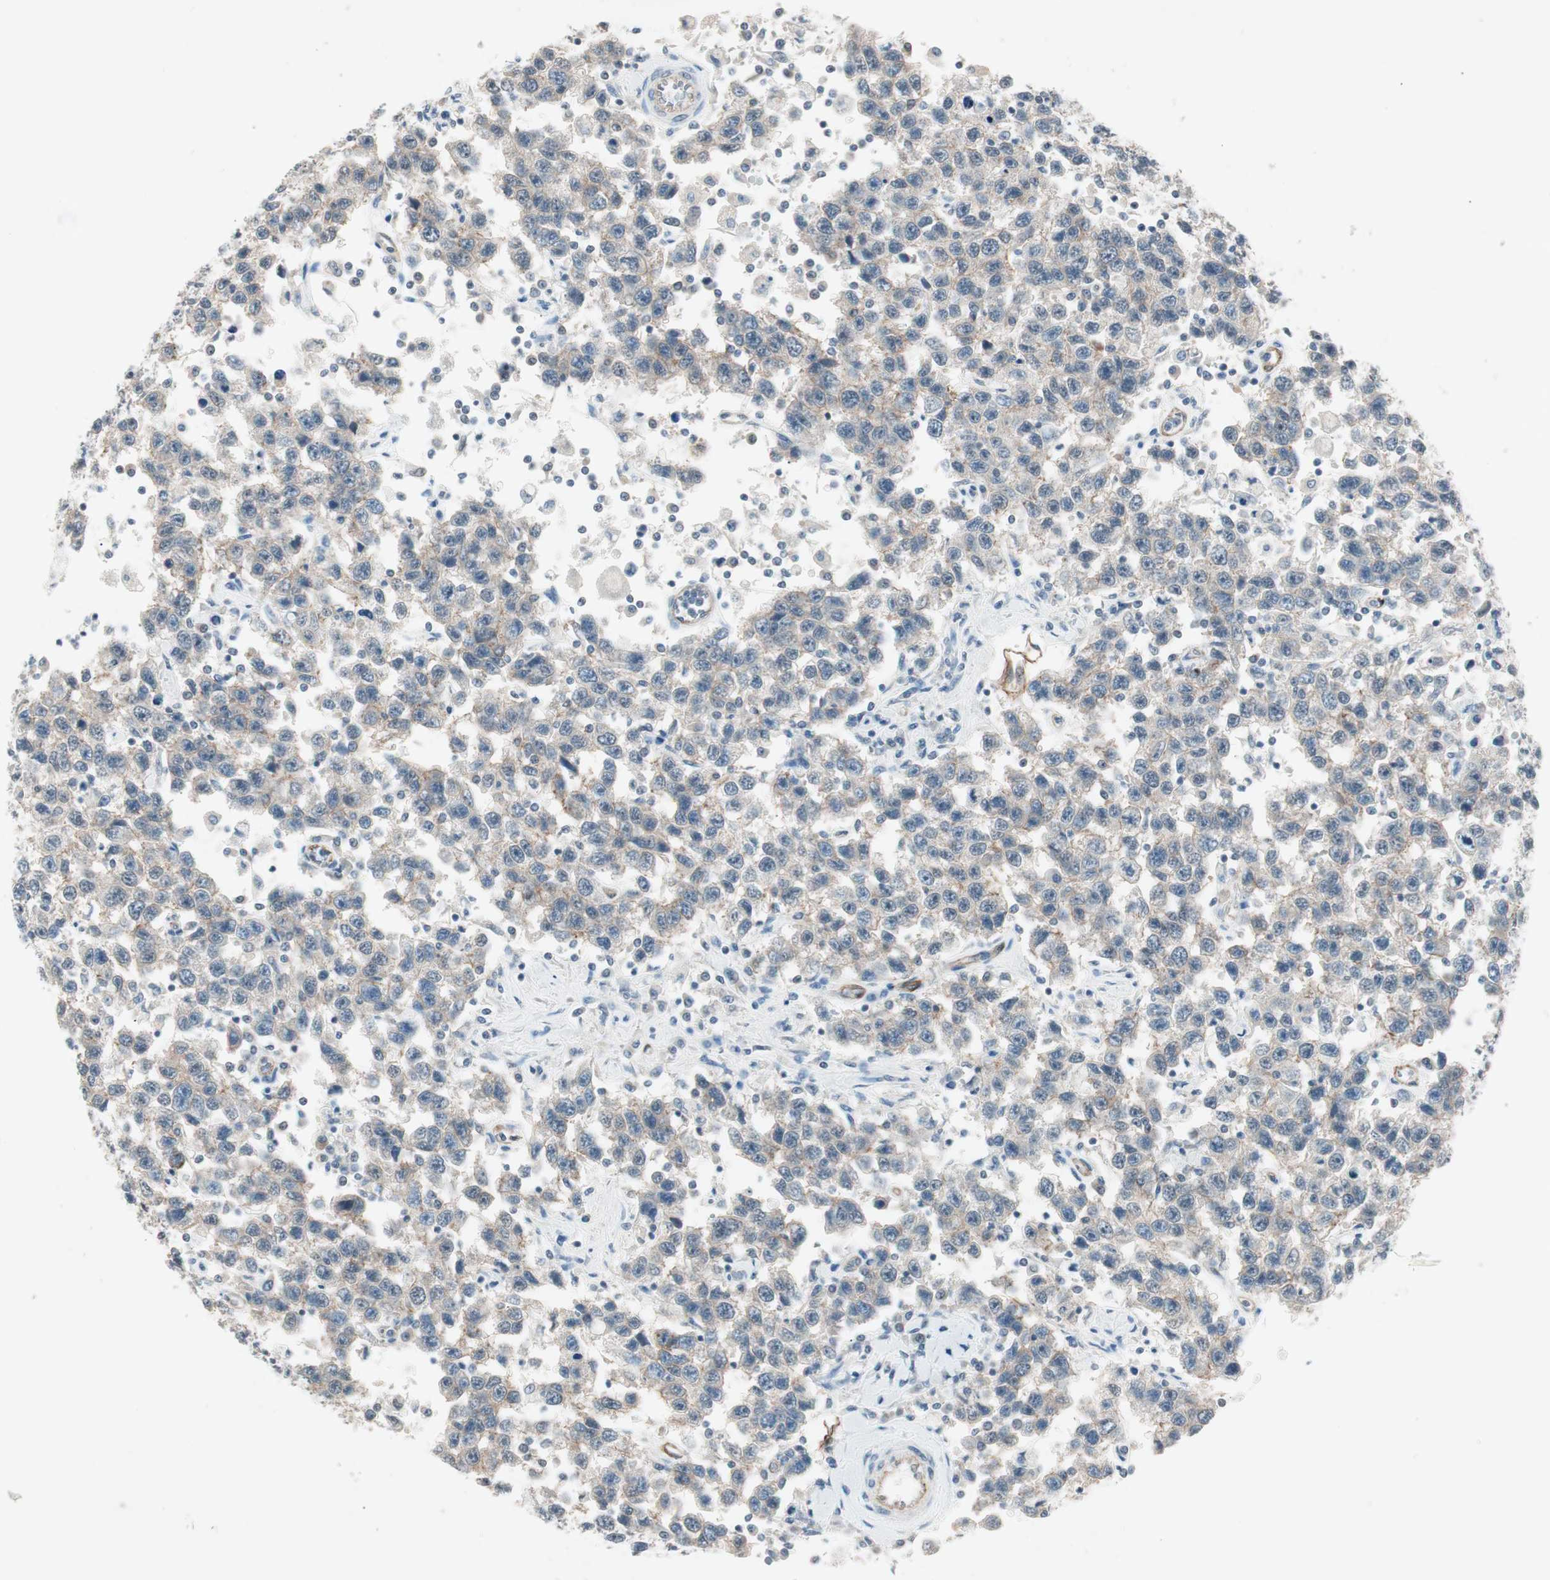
{"staining": {"intensity": "weak", "quantity": "25%-75%", "location": "cytoplasmic/membranous"}, "tissue": "testis cancer", "cell_type": "Tumor cells", "image_type": "cancer", "snomed": [{"axis": "morphology", "description": "Seminoma, NOS"}, {"axis": "topography", "description": "Testis"}], "caption": "This histopathology image shows IHC staining of testis seminoma, with low weak cytoplasmic/membranous expression in about 25%-75% of tumor cells.", "gene": "ITGB4", "patient": {"sex": "male", "age": 41}}